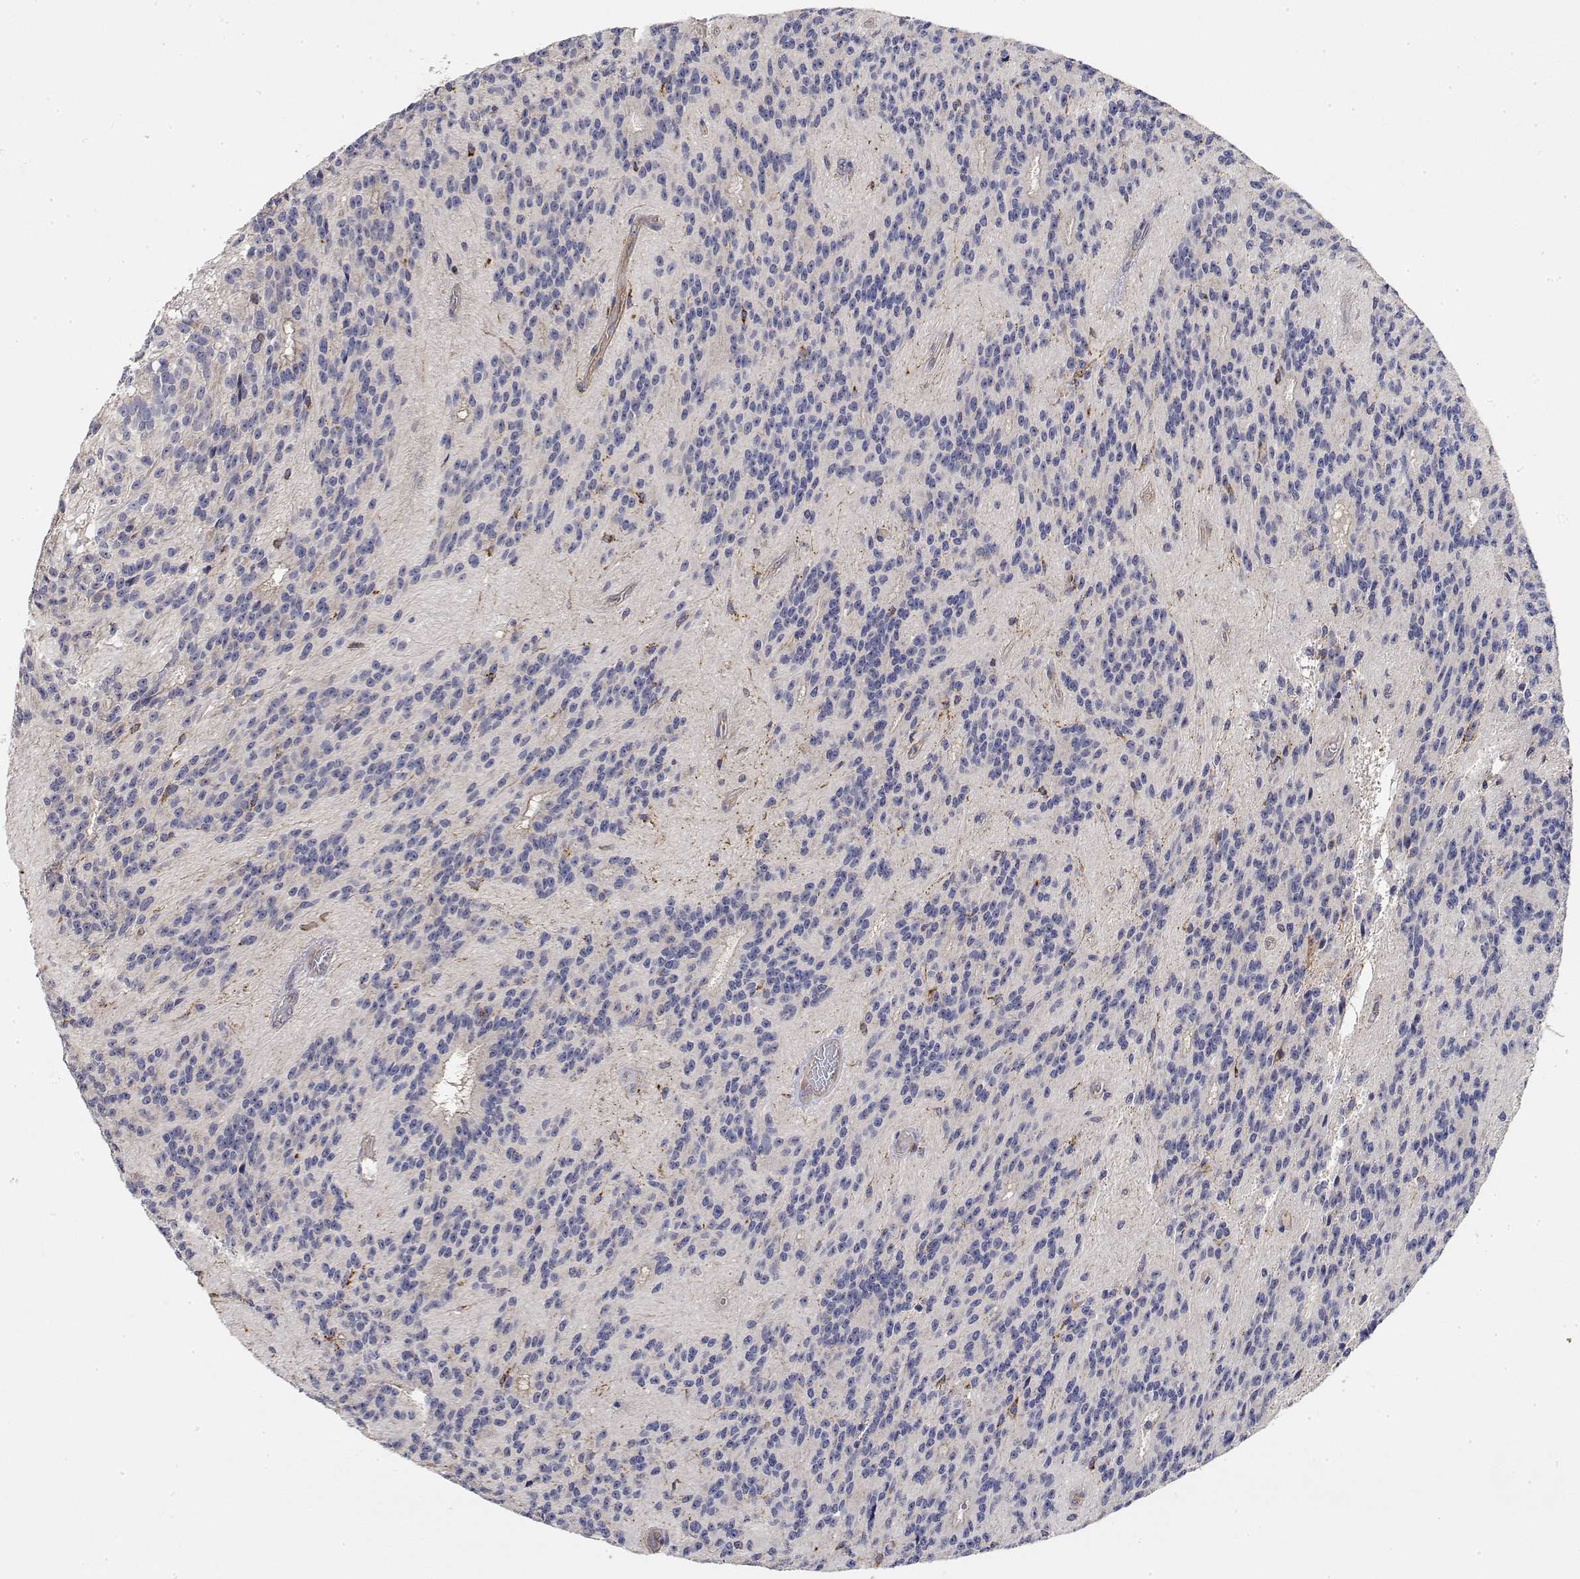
{"staining": {"intensity": "negative", "quantity": "none", "location": "none"}, "tissue": "glioma", "cell_type": "Tumor cells", "image_type": "cancer", "snomed": [{"axis": "morphology", "description": "Glioma, malignant, Low grade"}, {"axis": "topography", "description": "Brain"}], "caption": "High magnification brightfield microscopy of low-grade glioma (malignant) stained with DAB (3,3'-diaminobenzidine) (brown) and counterstained with hematoxylin (blue): tumor cells show no significant positivity.", "gene": "LONRF3", "patient": {"sex": "male", "age": 31}}